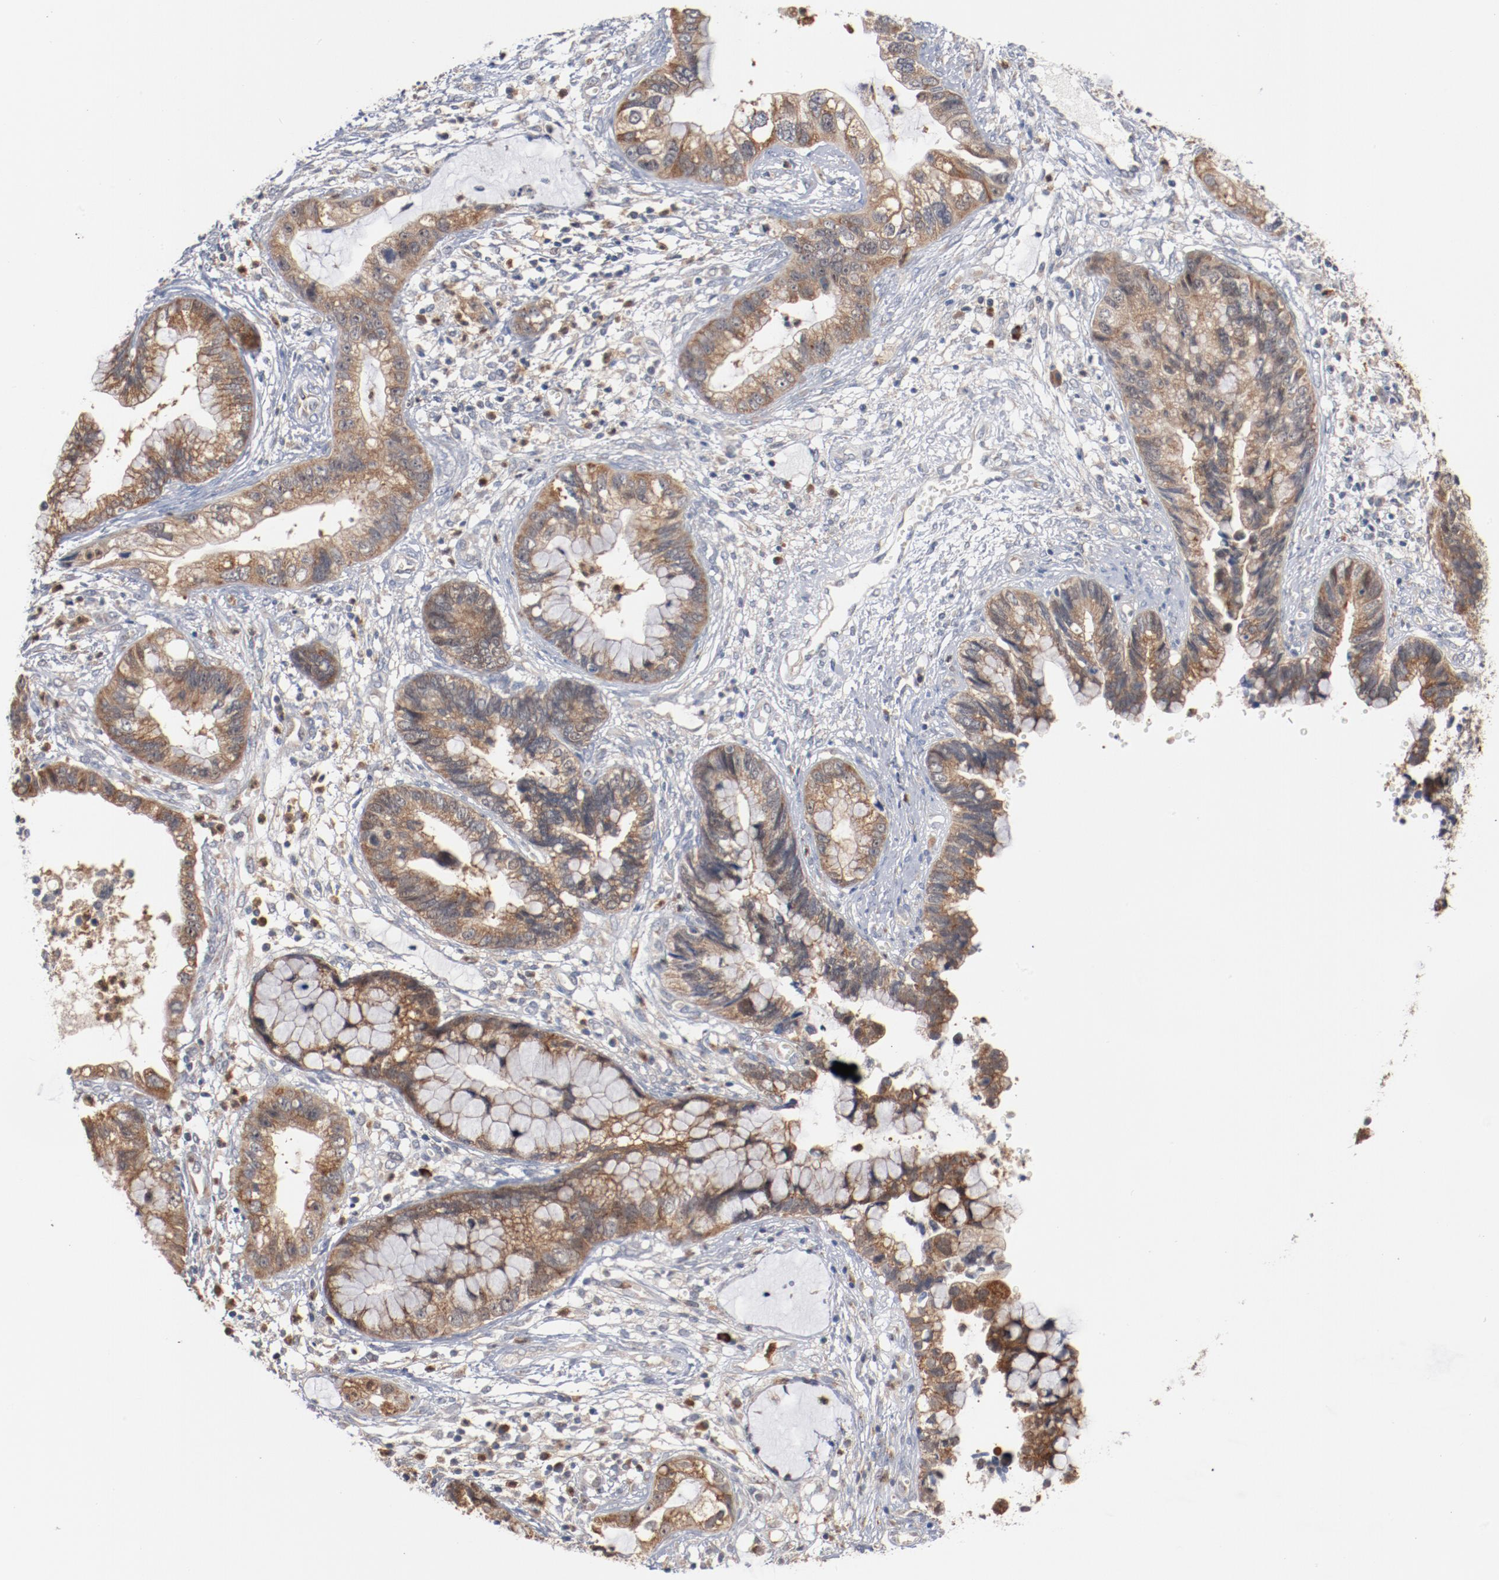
{"staining": {"intensity": "moderate", "quantity": ">75%", "location": "cytoplasmic/membranous"}, "tissue": "cervical cancer", "cell_type": "Tumor cells", "image_type": "cancer", "snomed": [{"axis": "morphology", "description": "Adenocarcinoma, NOS"}, {"axis": "topography", "description": "Cervix"}], "caption": "IHC staining of adenocarcinoma (cervical), which displays medium levels of moderate cytoplasmic/membranous staining in approximately >75% of tumor cells indicating moderate cytoplasmic/membranous protein expression. The staining was performed using DAB (brown) for protein detection and nuclei were counterstained in hematoxylin (blue).", "gene": "RNASE11", "patient": {"sex": "female", "age": 44}}